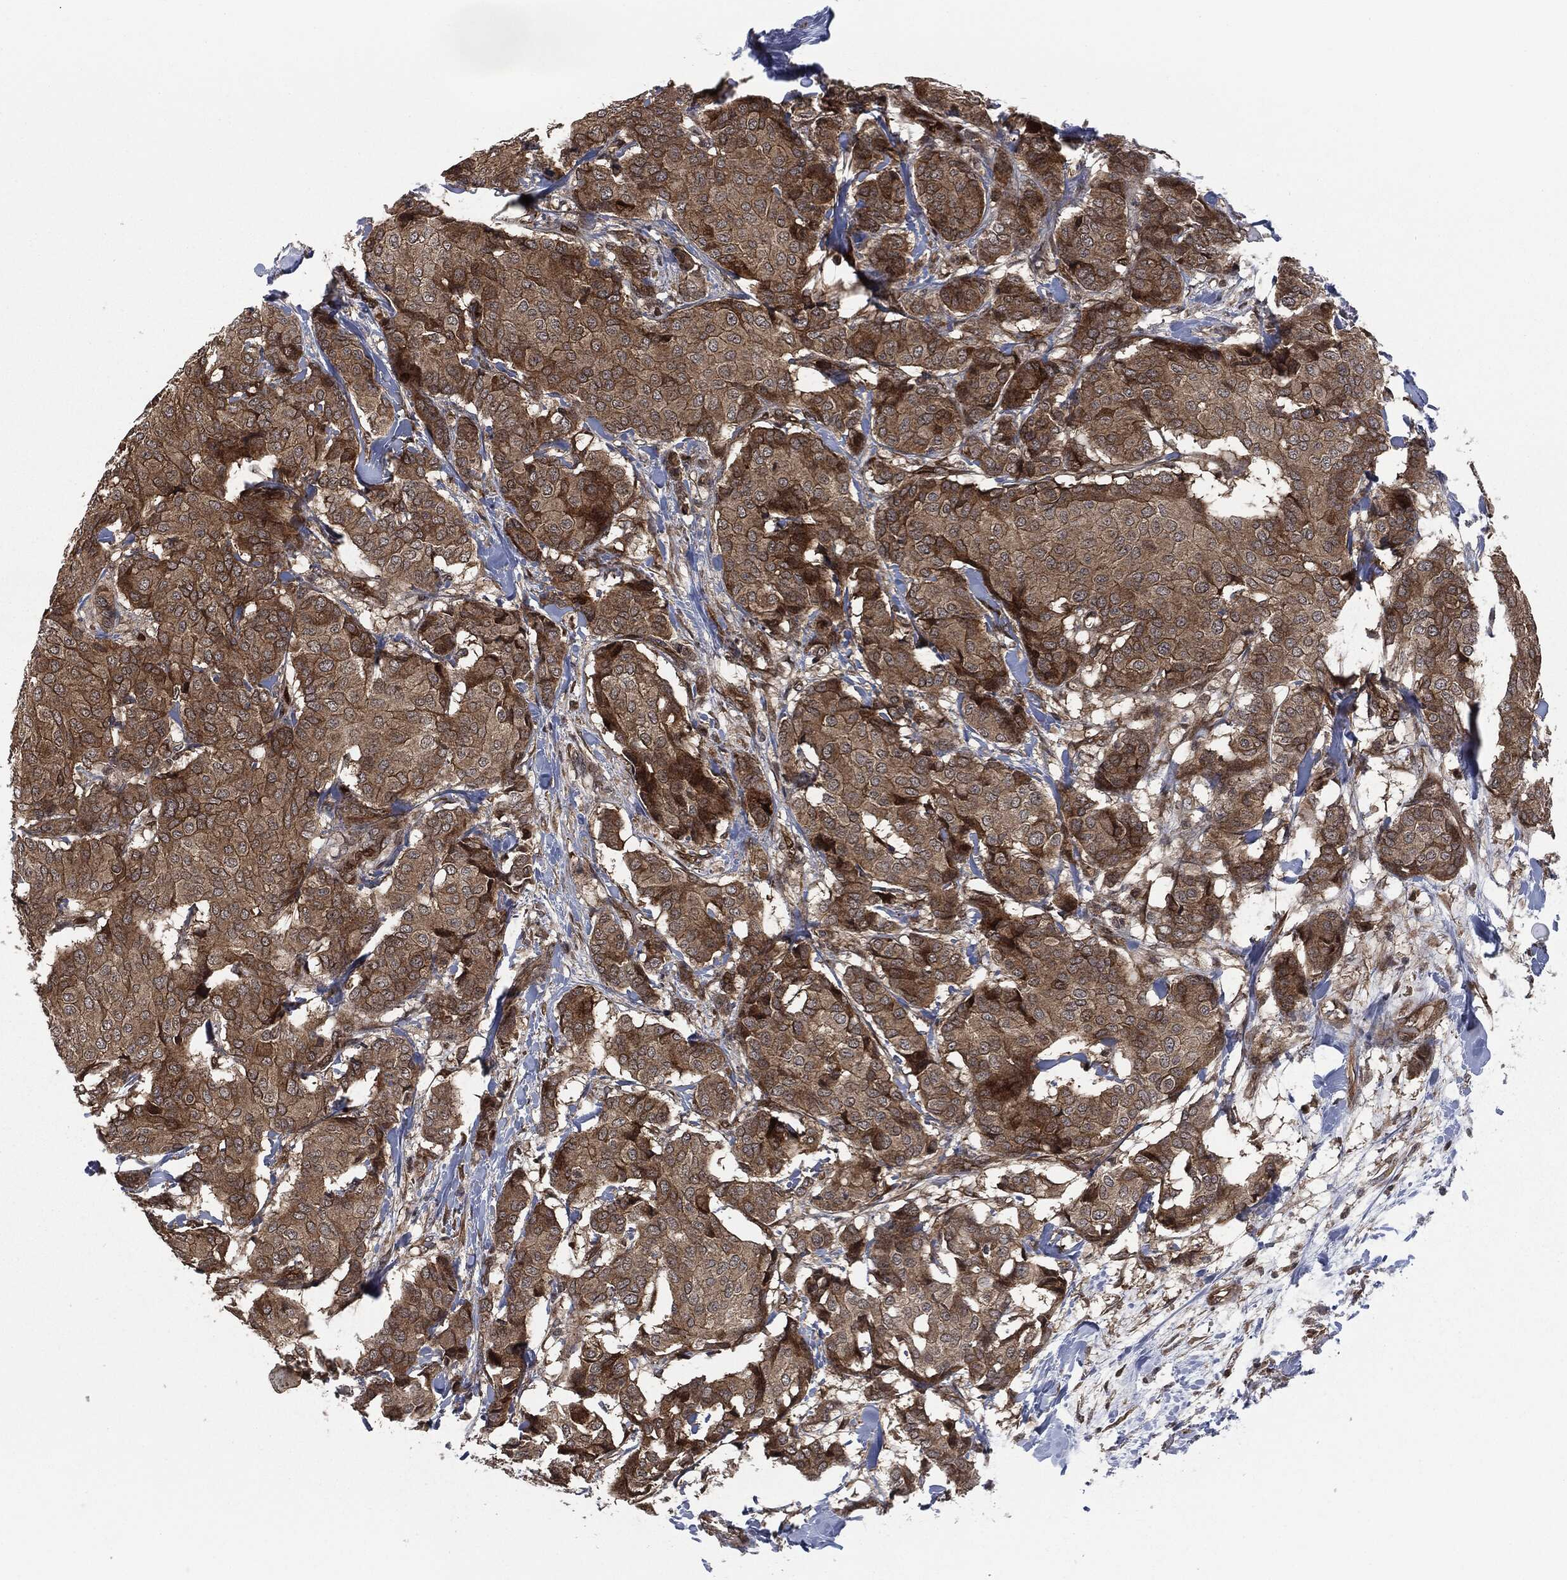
{"staining": {"intensity": "strong", "quantity": ">75%", "location": "cytoplasmic/membranous"}, "tissue": "breast cancer", "cell_type": "Tumor cells", "image_type": "cancer", "snomed": [{"axis": "morphology", "description": "Duct carcinoma"}, {"axis": "topography", "description": "Breast"}], "caption": "Breast intraductal carcinoma tissue exhibits strong cytoplasmic/membranous positivity in approximately >75% of tumor cells, visualized by immunohistochemistry.", "gene": "HRAS", "patient": {"sex": "female", "age": 75}}